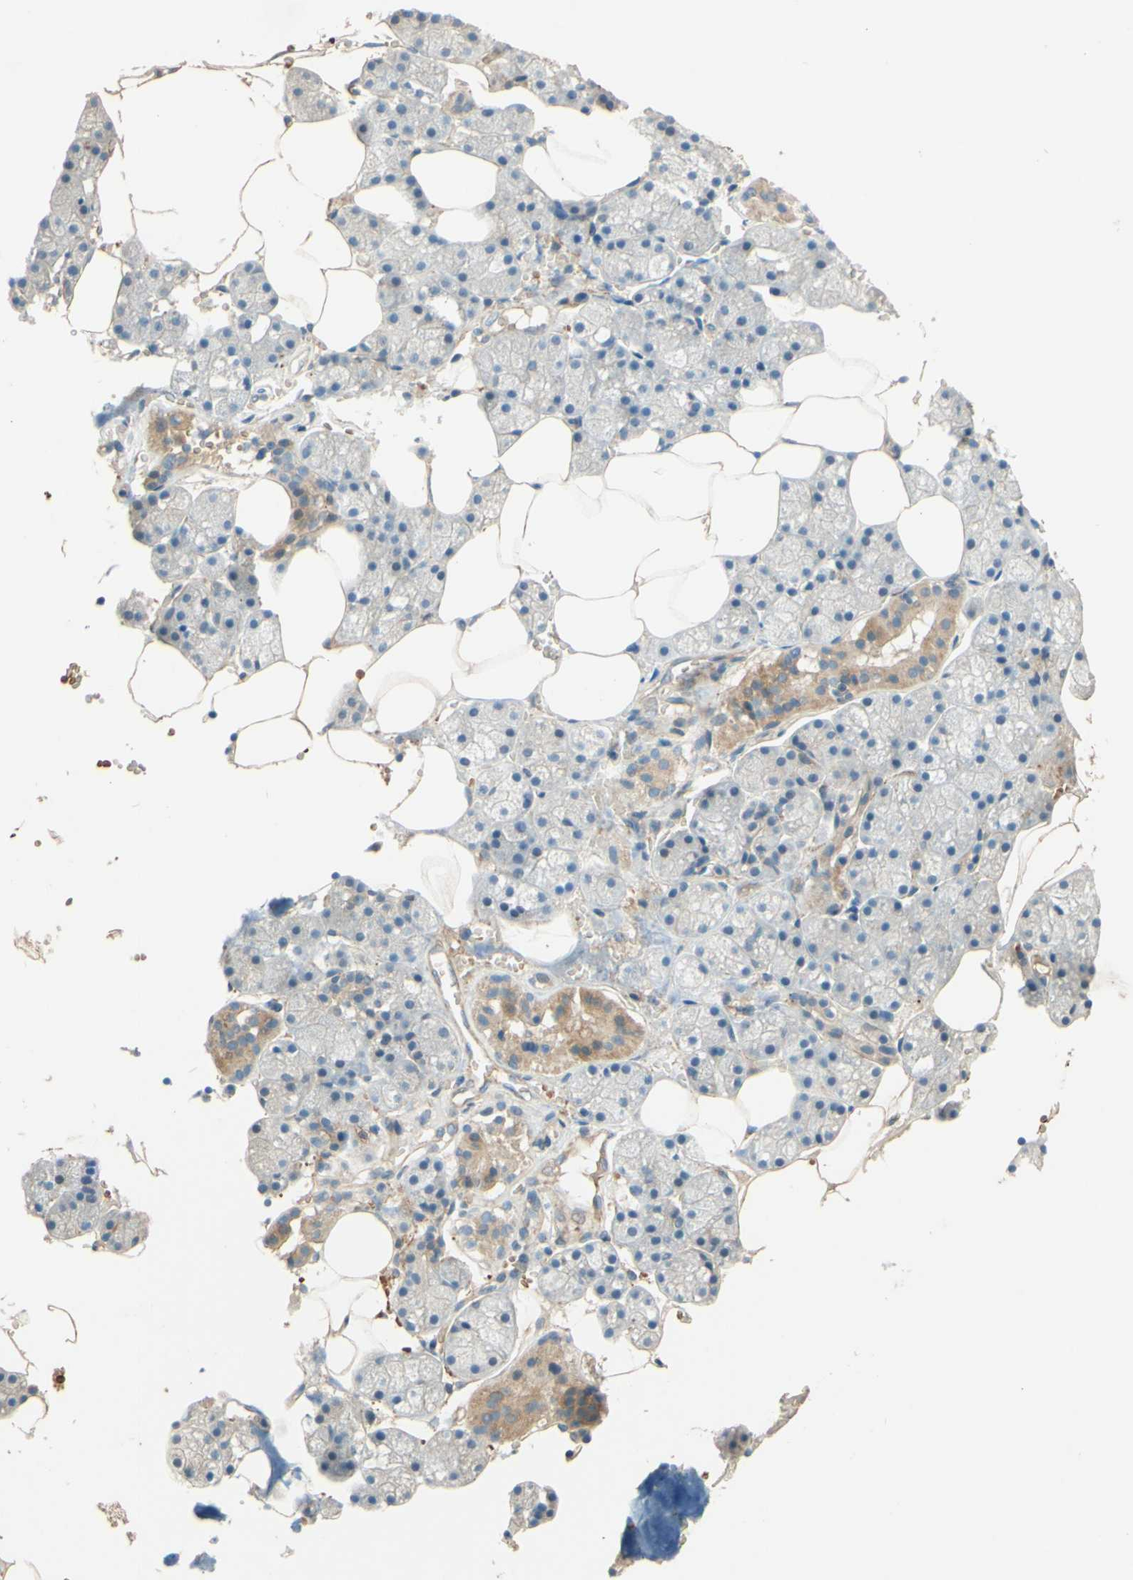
{"staining": {"intensity": "moderate", "quantity": "<25%", "location": "cytoplasmic/membranous"}, "tissue": "salivary gland", "cell_type": "Glandular cells", "image_type": "normal", "snomed": [{"axis": "morphology", "description": "Normal tissue, NOS"}, {"axis": "topography", "description": "Salivary gland"}], "caption": "Moderate cytoplasmic/membranous staining is identified in about <25% of glandular cells in normal salivary gland. The staining was performed using DAB, with brown indicating positive protein expression. Nuclei are stained blue with hematoxylin.", "gene": "ADAM17", "patient": {"sex": "male", "age": 62}}